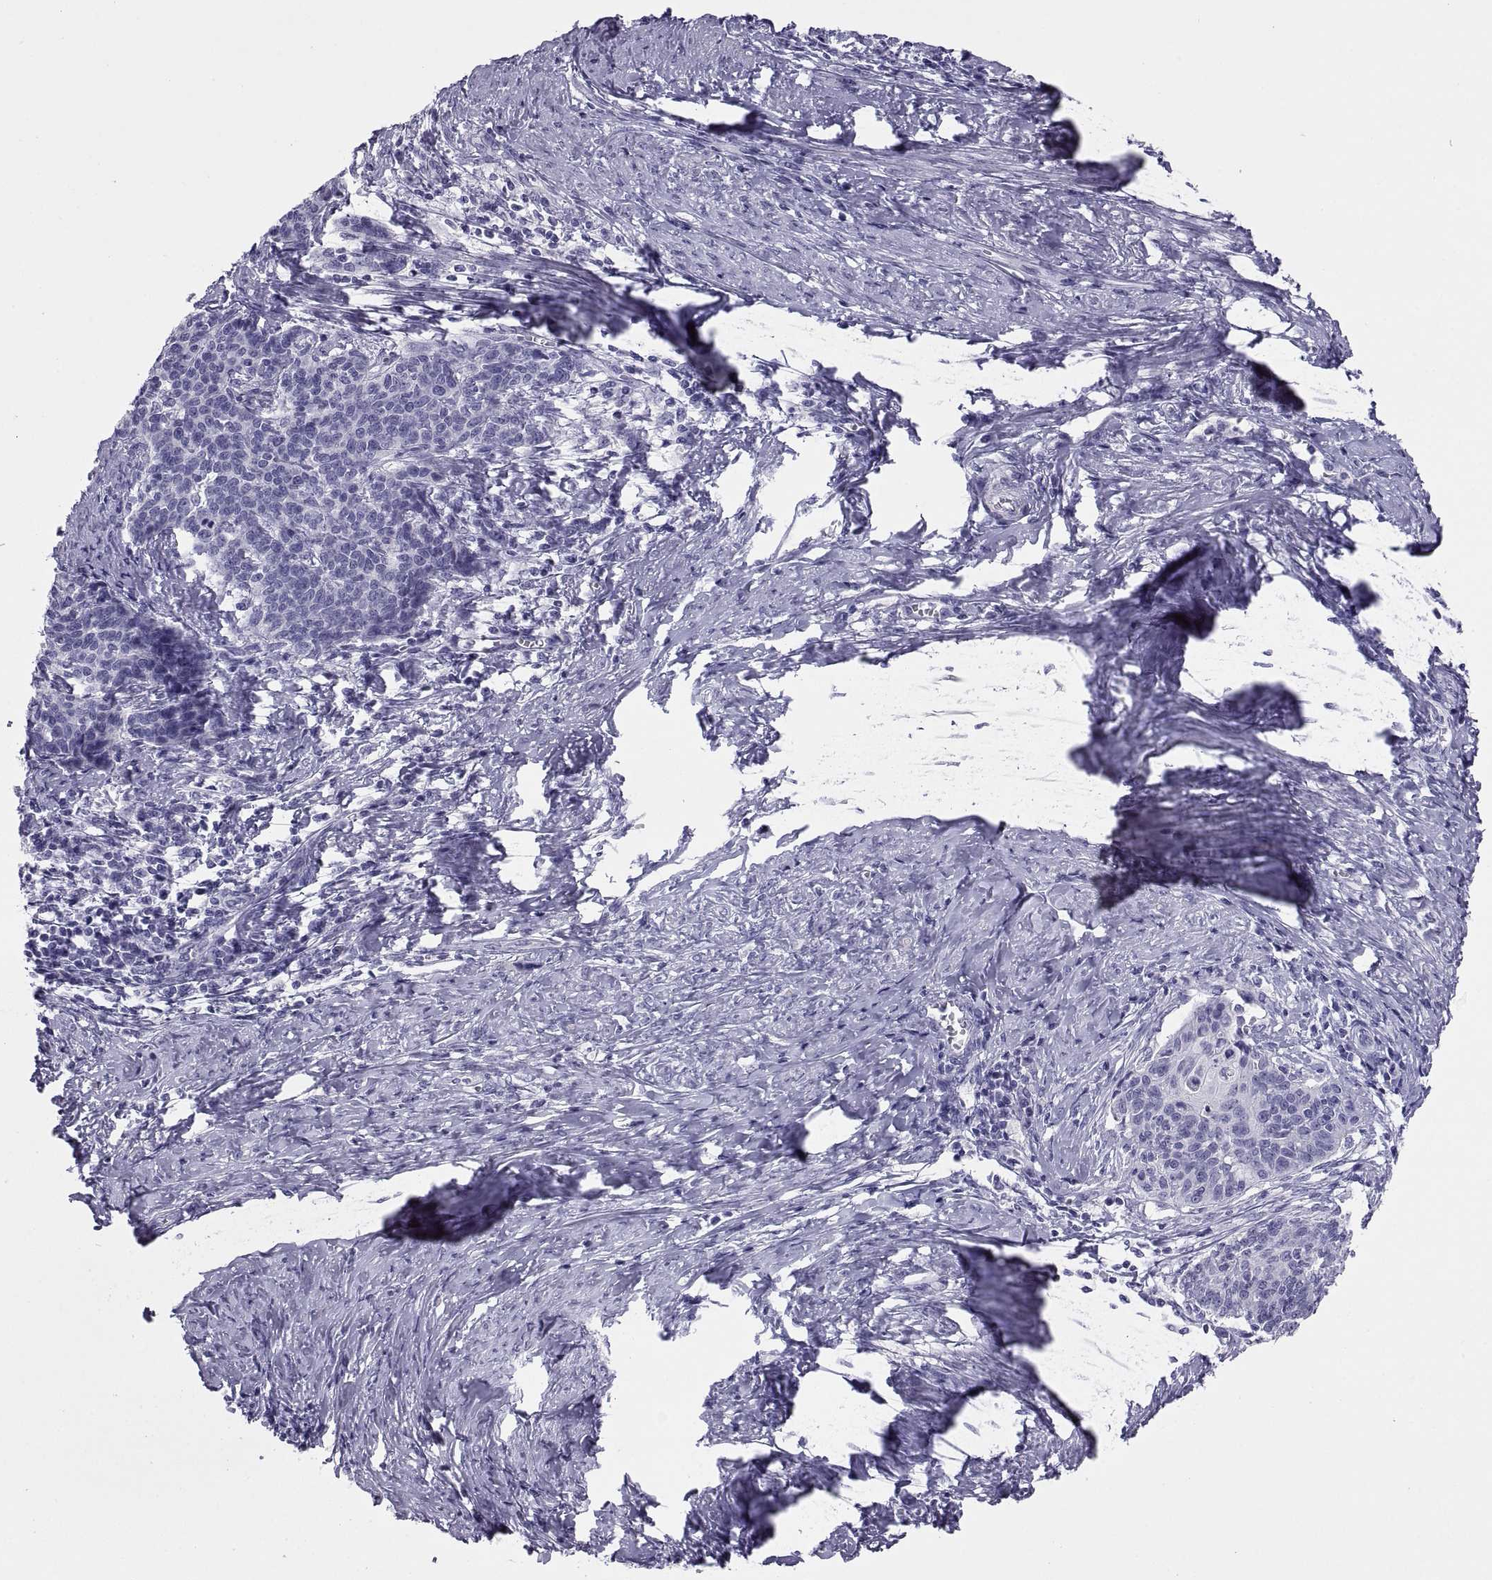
{"staining": {"intensity": "negative", "quantity": "none", "location": "none"}, "tissue": "cervical cancer", "cell_type": "Tumor cells", "image_type": "cancer", "snomed": [{"axis": "morphology", "description": "Squamous cell carcinoma, NOS"}, {"axis": "topography", "description": "Cervix"}], "caption": "Immunohistochemical staining of human cervical squamous cell carcinoma exhibits no significant staining in tumor cells. (Immunohistochemistry, brightfield microscopy, high magnification).", "gene": "RGS20", "patient": {"sex": "female", "age": 39}}